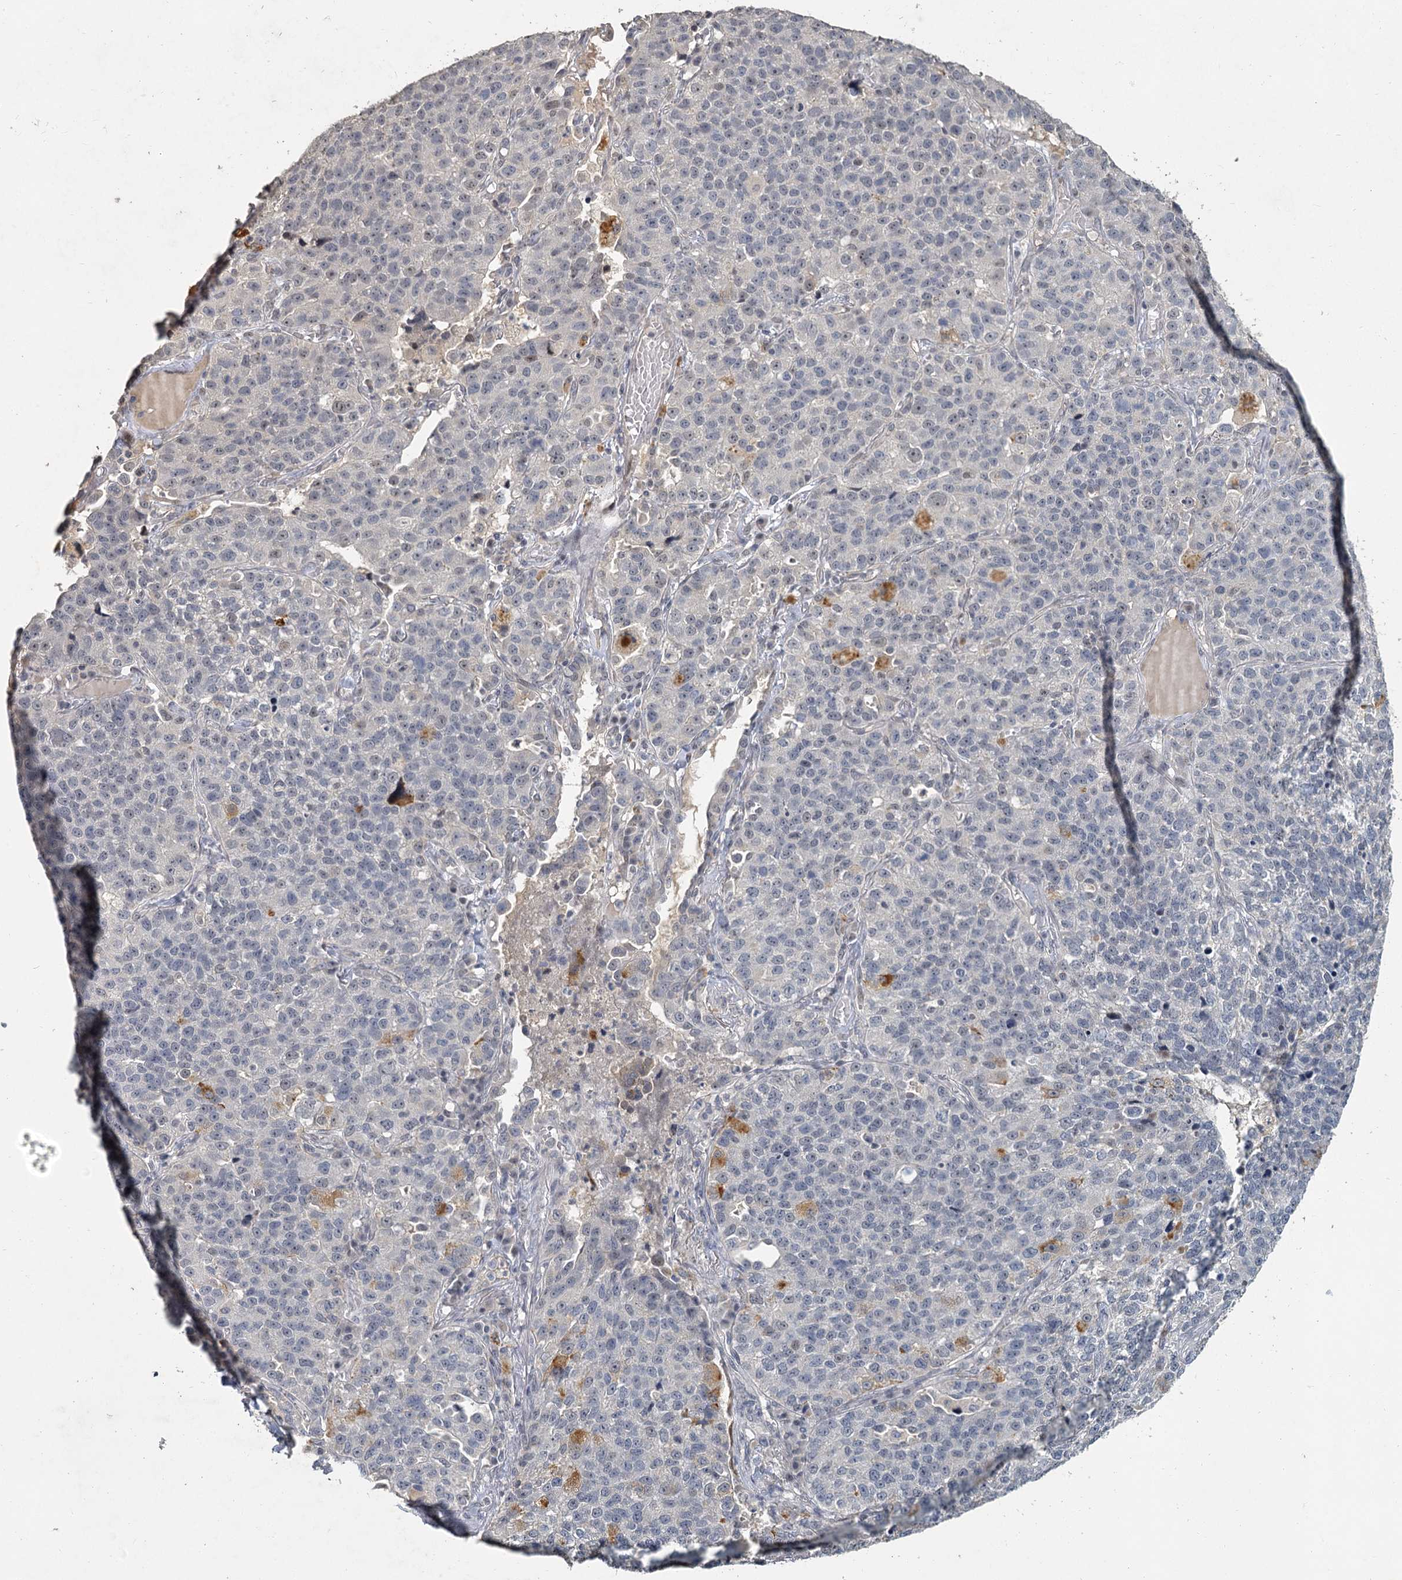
{"staining": {"intensity": "negative", "quantity": "none", "location": "none"}, "tissue": "lung cancer", "cell_type": "Tumor cells", "image_type": "cancer", "snomed": [{"axis": "morphology", "description": "Adenocarcinoma, NOS"}, {"axis": "topography", "description": "Lung"}], "caption": "An image of lung cancer (adenocarcinoma) stained for a protein demonstrates no brown staining in tumor cells.", "gene": "MUCL1", "patient": {"sex": "male", "age": 49}}